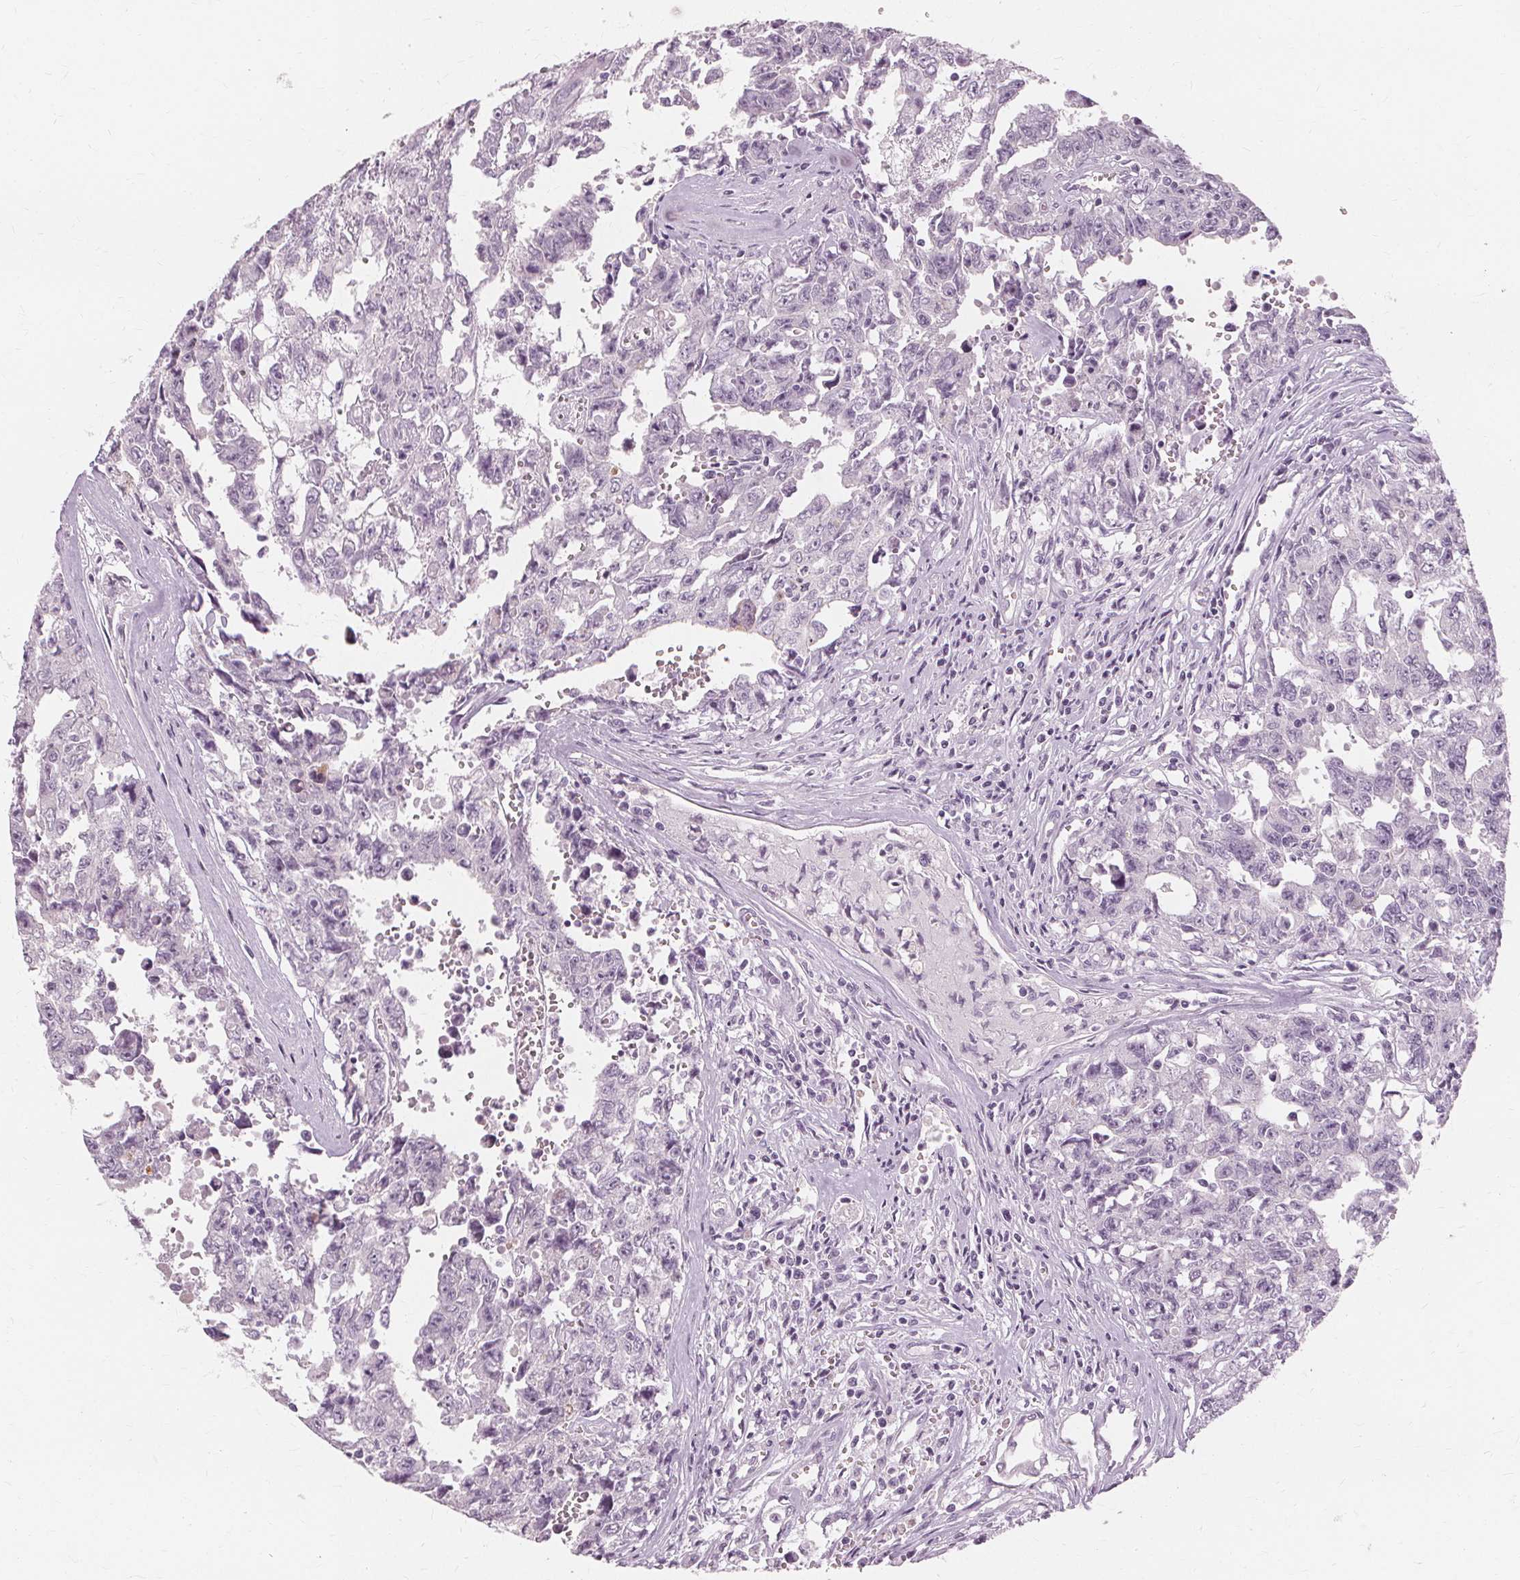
{"staining": {"intensity": "negative", "quantity": "none", "location": "none"}, "tissue": "testis cancer", "cell_type": "Tumor cells", "image_type": "cancer", "snomed": [{"axis": "morphology", "description": "Carcinoma, Embryonal, NOS"}, {"axis": "topography", "description": "Testis"}], "caption": "This is an IHC photomicrograph of human testis cancer (embryonal carcinoma). There is no positivity in tumor cells.", "gene": "MUC12", "patient": {"sex": "male", "age": 24}}